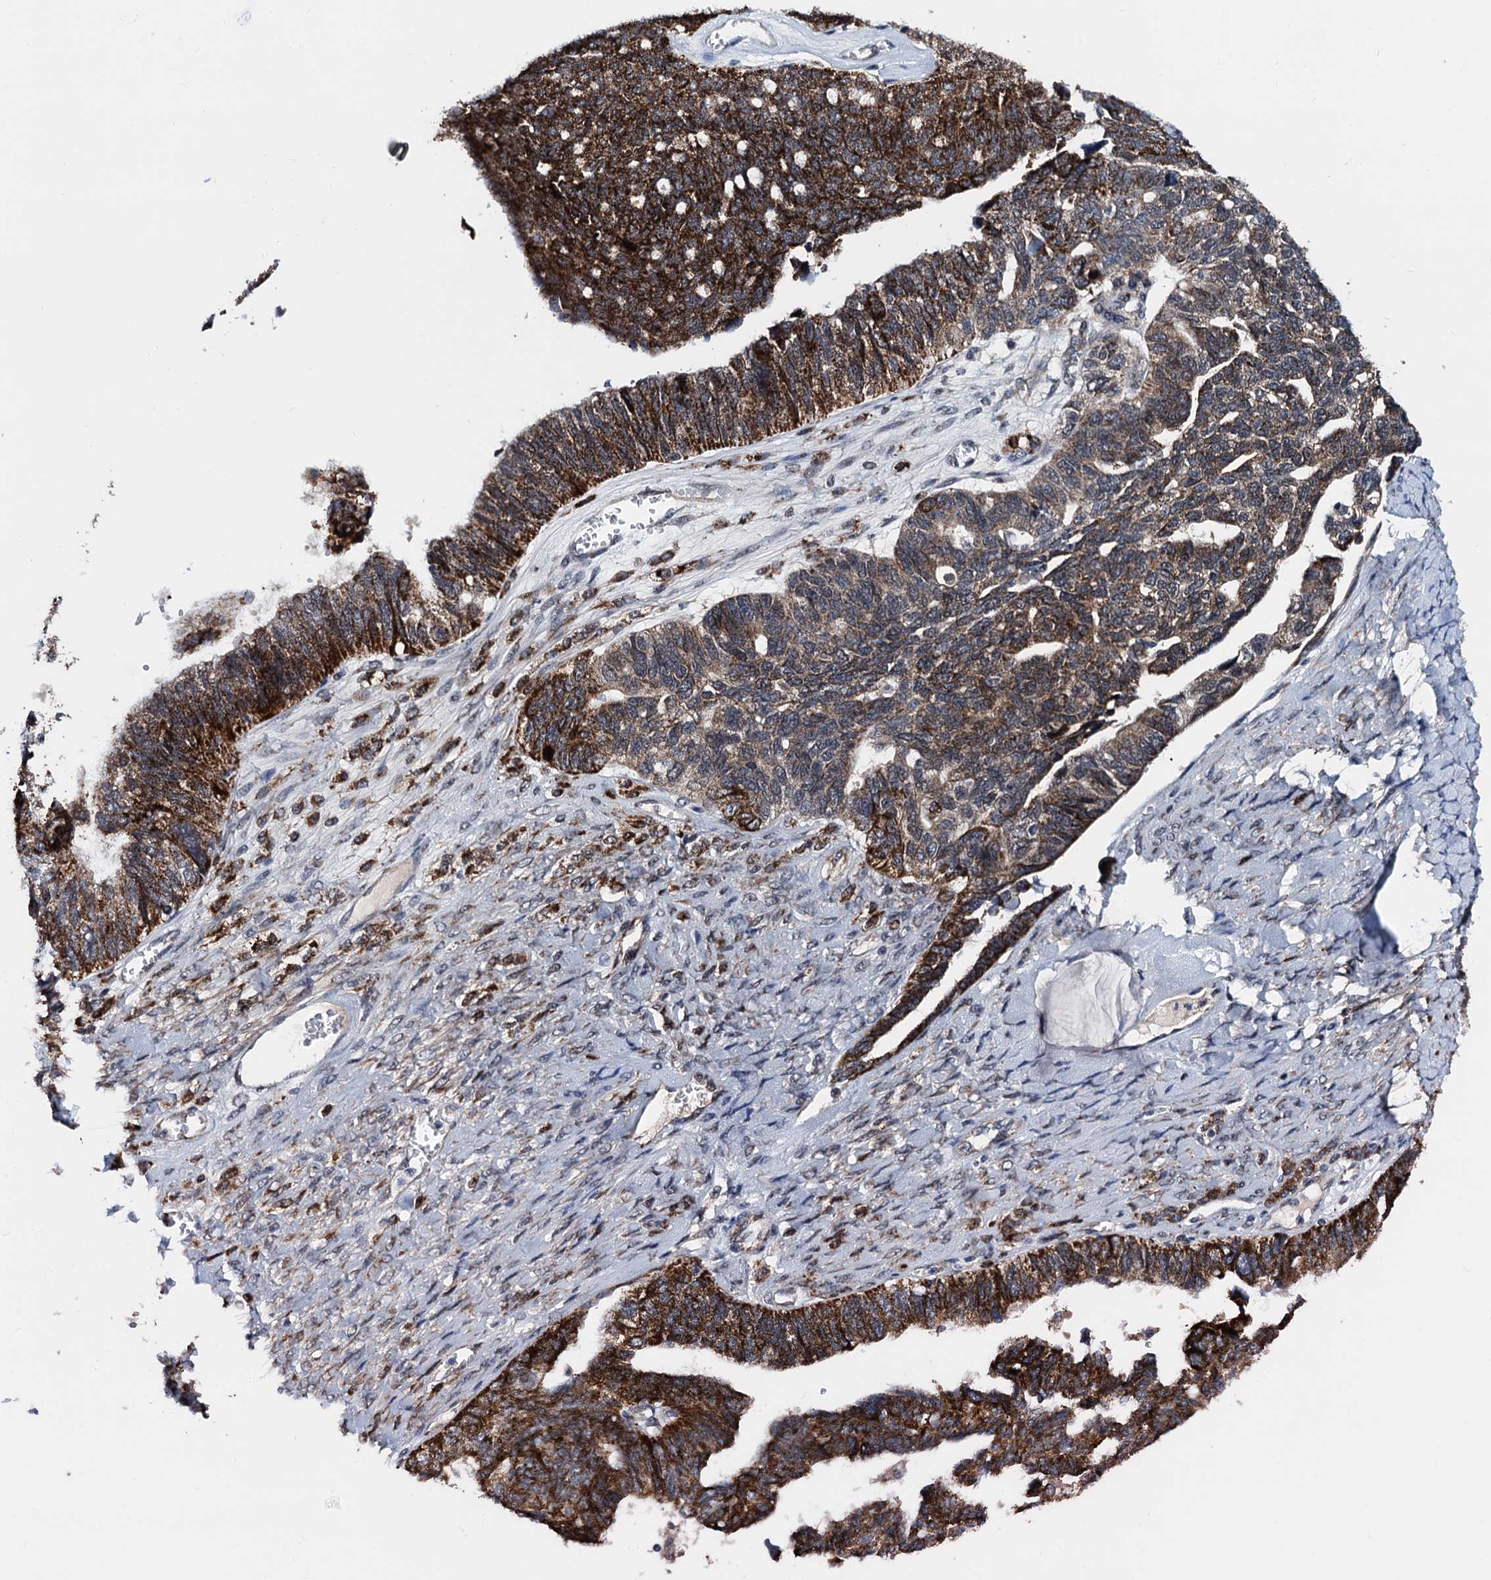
{"staining": {"intensity": "strong", "quantity": ">75%", "location": "cytoplasmic/membranous"}, "tissue": "ovarian cancer", "cell_type": "Tumor cells", "image_type": "cancer", "snomed": [{"axis": "morphology", "description": "Cystadenocarcinoma, serous, NOS"}, {"axis": "topography", "description": "Ovary"}], "caption": "Ovarian cancer (serous cystadenocarcinoma) tissue shows strong cytoplasmic/membranous expression in approximately >75% of tumor cells, visualized by immunohistochemistry.", "gene": "COA4", "patient": {"sex": "female", "age": 79}}